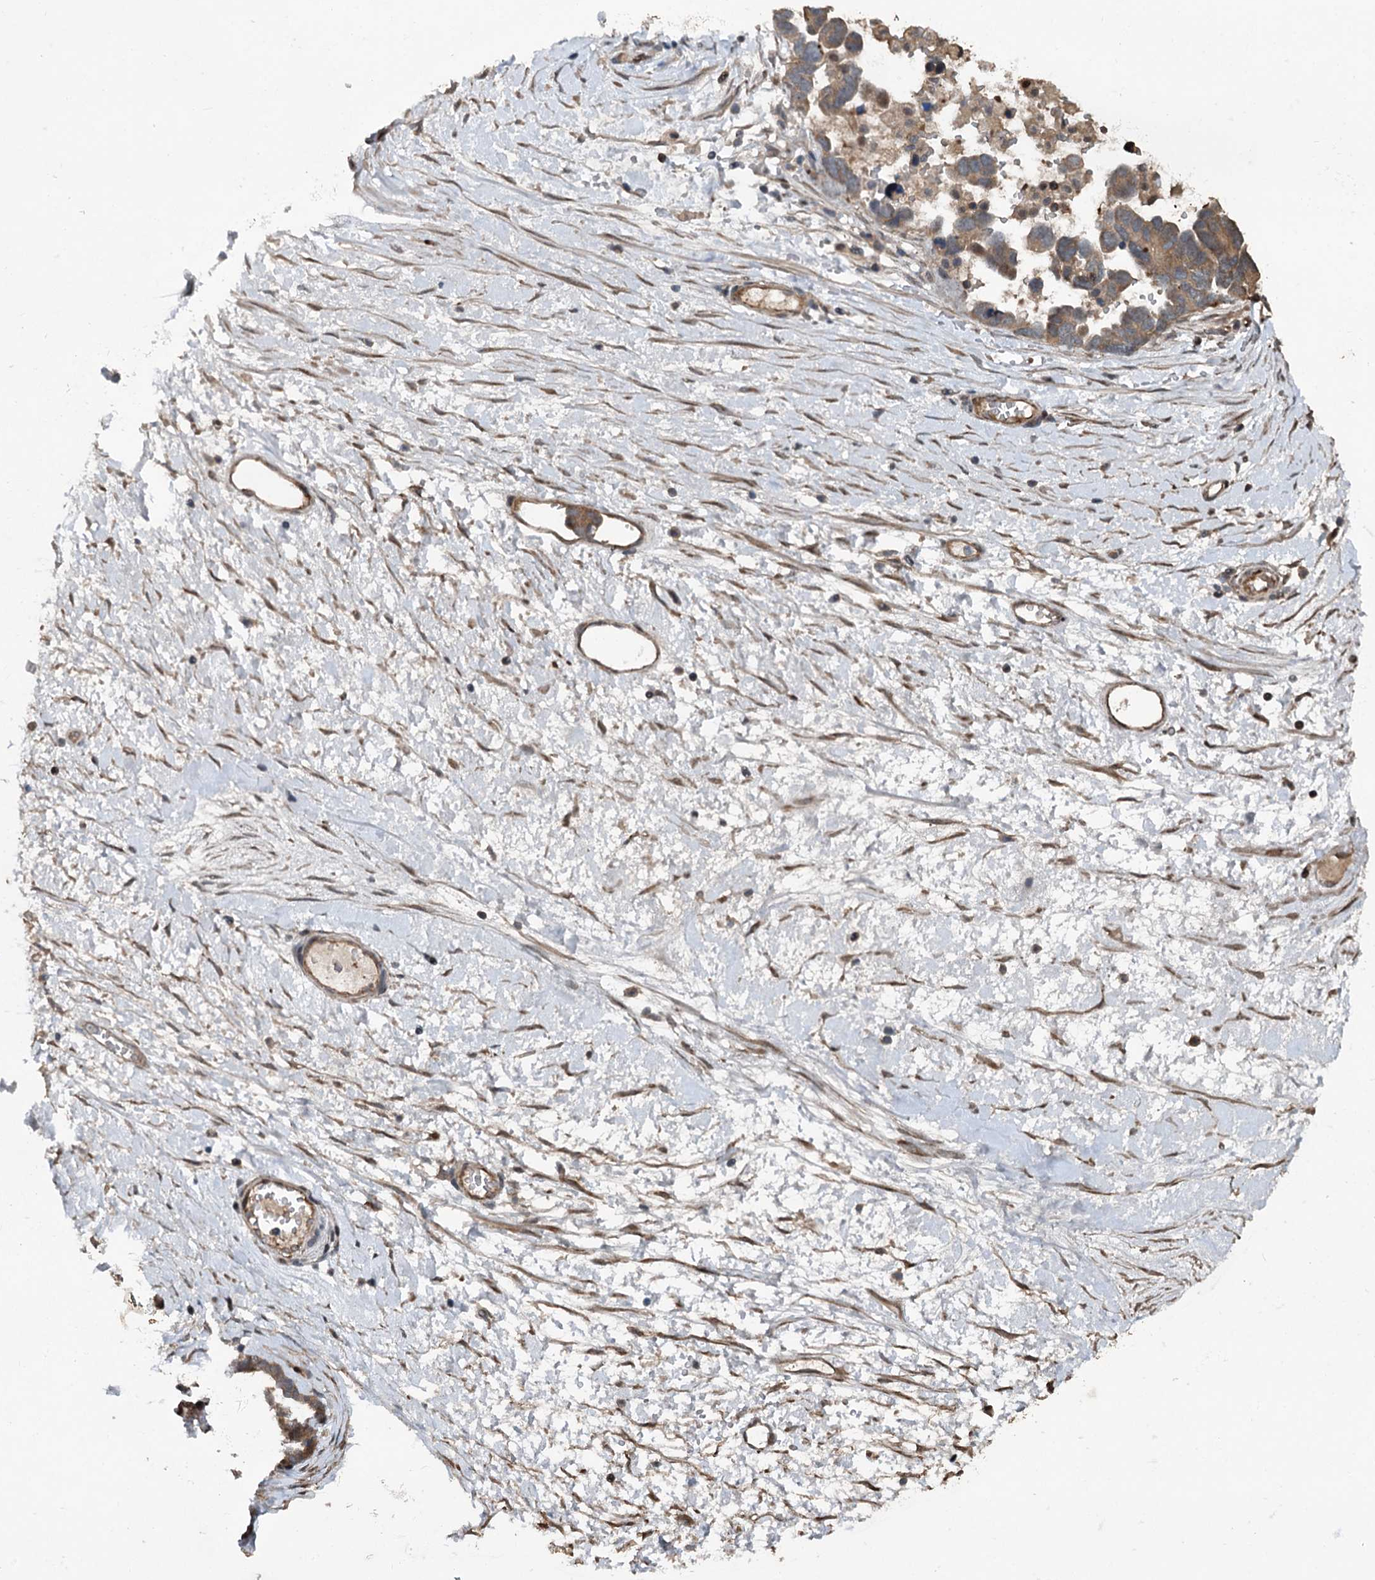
{"staining": {"intensity": "moderate", "quantity": ">75%", "location": "cytoplasmic/membranous"}, "tissue": "ovarian cancer", "cell_type": "Tumor cells", "image_type": "cancer", "snomed": [{"axis": "morphology", "description": "Cystadenocarcinoma, serous, NOS"}, {"axis": "topography", "description": "Ovary"}], "caption": "Human serous cystadenocarcinoma (ovarian) stained with a brown dye exhibits moderate cytoplasmic/membranous positive expression in about >75% of tumor cells.", "gene": "TEDC1", "patient": {"sex": "female", "age": 54}}